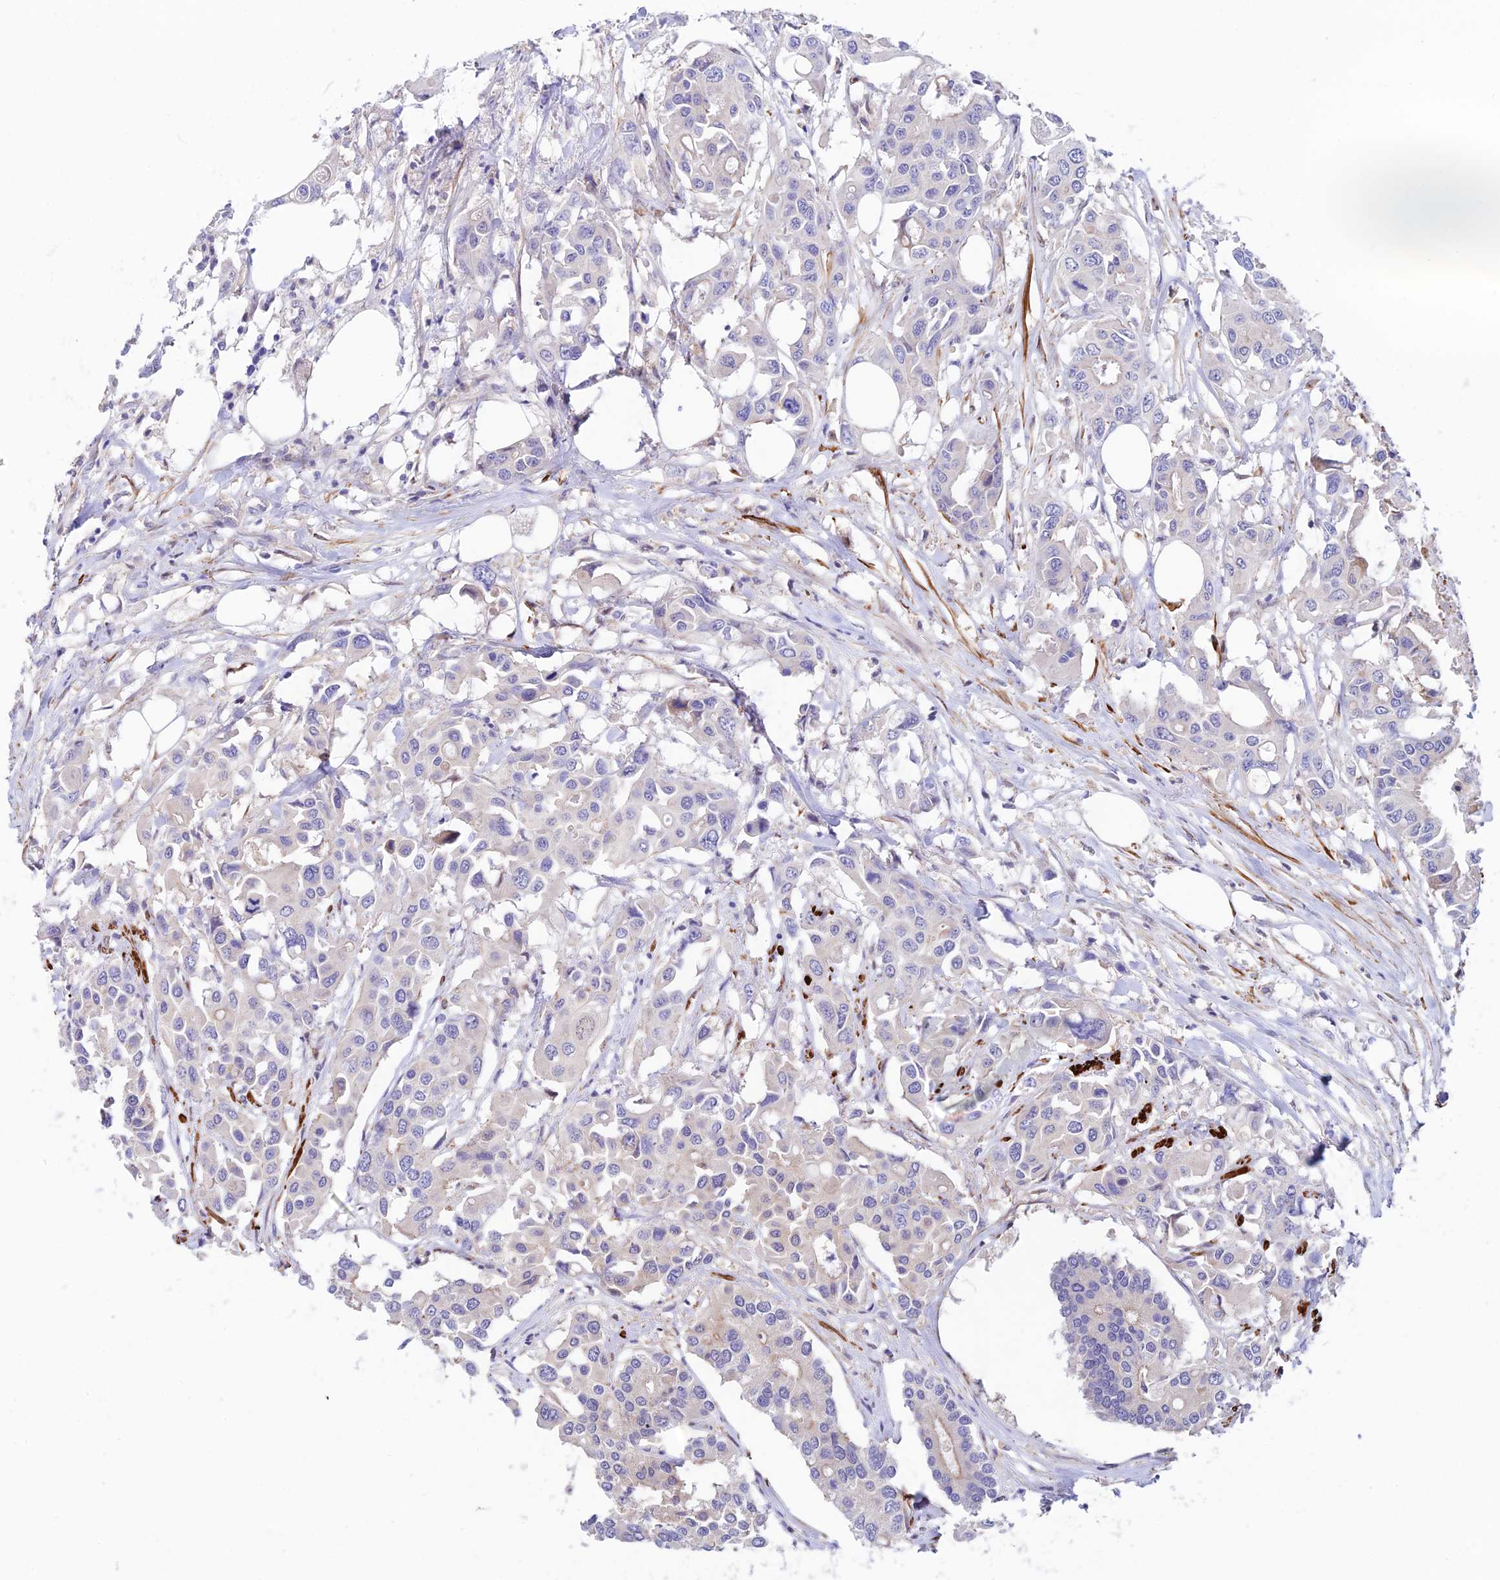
{"staining": {"intensity": "negative", "quantity": "none", "location": "none"}, "tissue": "colorectal cancer", "cell_type": "Tumor cells", "image_type": "cancer", "snomed": [{"axis": "morphology", "description": "Adenocarcinoma, NOS"}, {"axis": "topography", "description": "Colon"}], "caption": "DAB immunohistochemical staining of colorectal cancer (adenocarcinoma) reveals no significant staining in tumor cells.", "gene": "ANKRD50", "patient": {"sex": "male", "age": 77}}